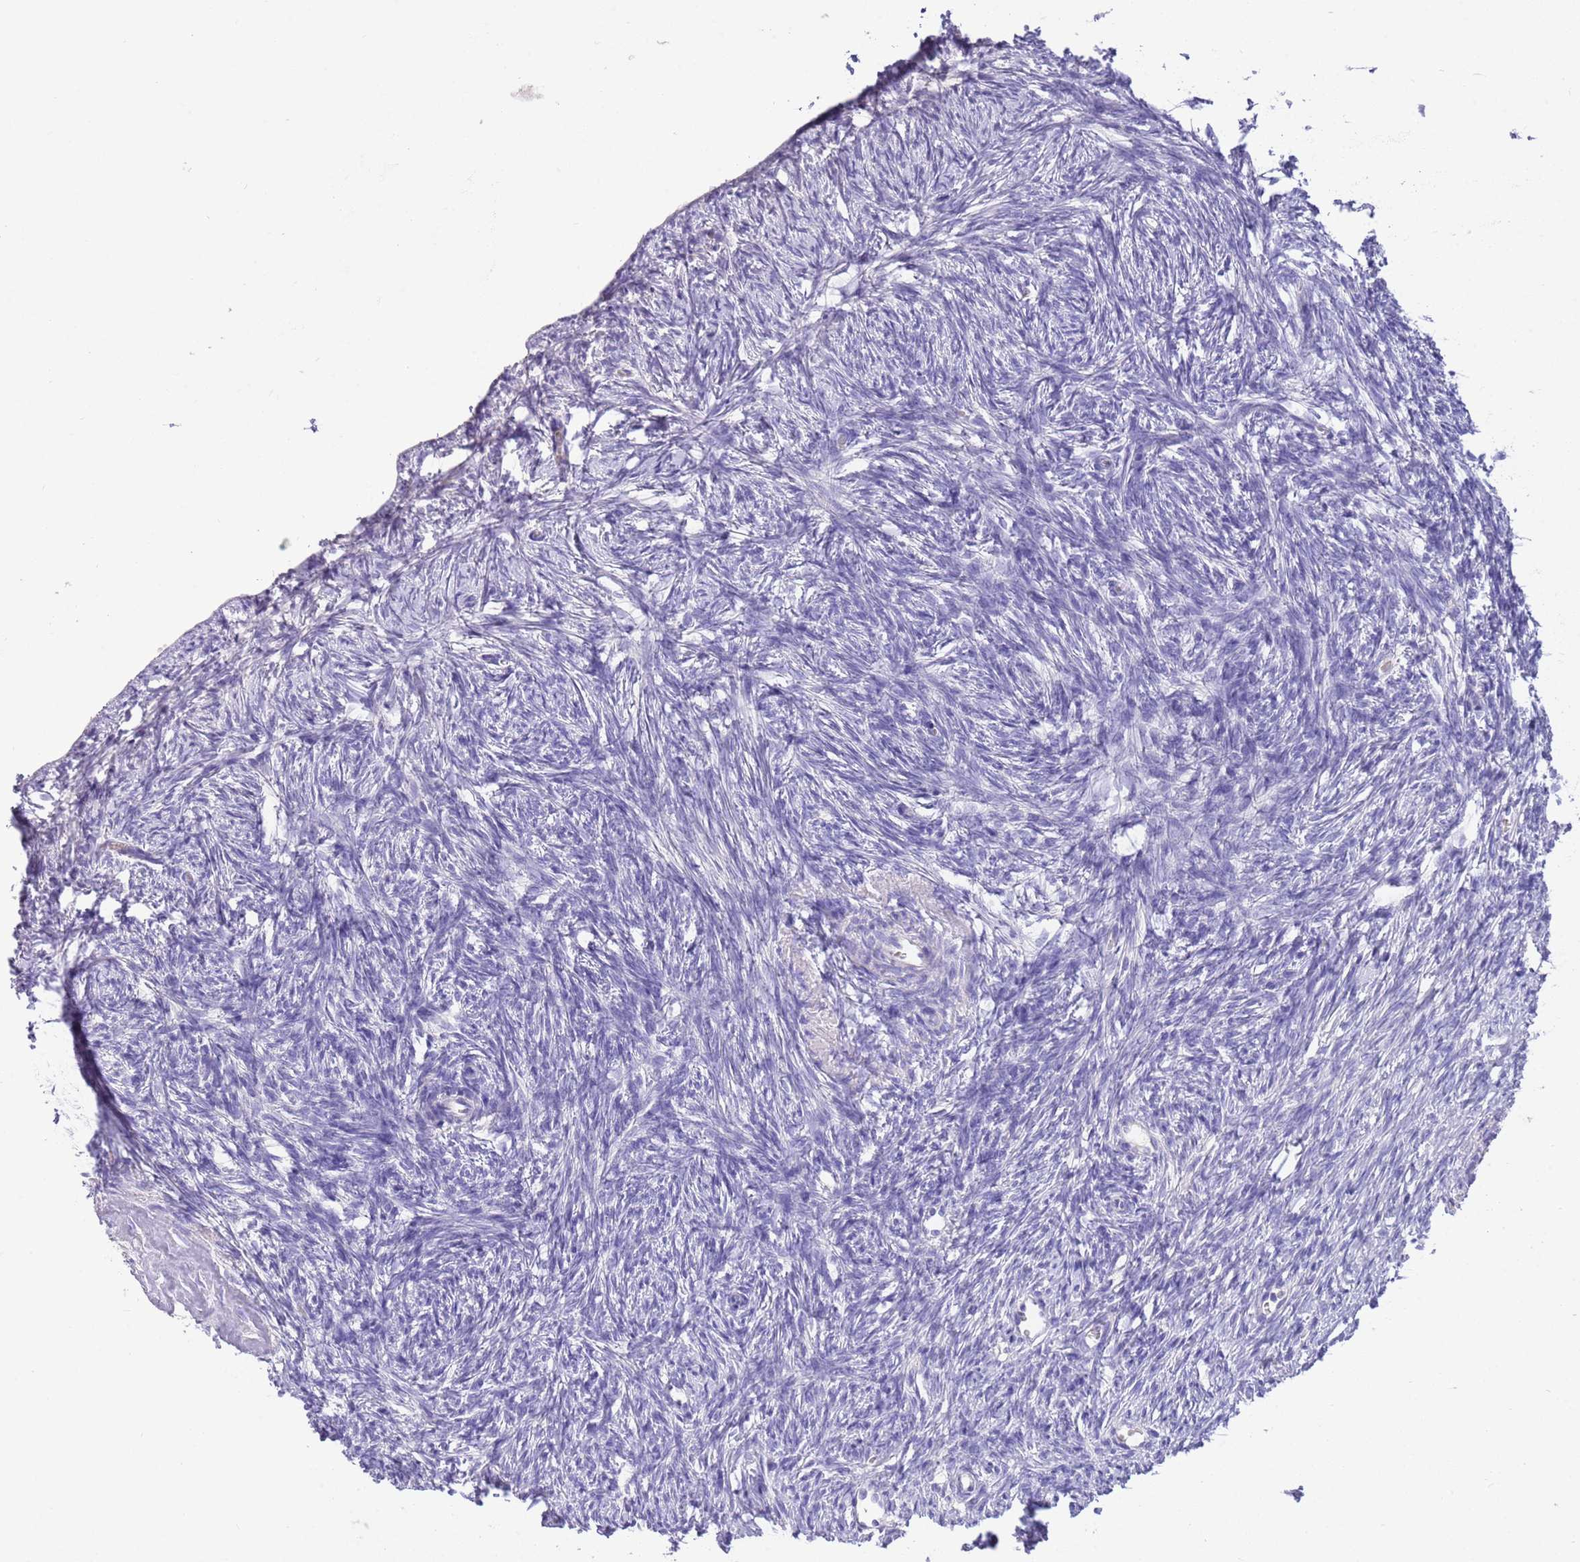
{"staining": {"intensity": "negative", "quantity": "none", "location": "none"}, "tissue": "ovary", "cell_type": "Follicle cells", "image_type": "normal", "snomed": [{"axis": "morphology", "description": "Normal tissue, NOS"}, {"axis": "topography", "description": "Ovary"}], "caption": "An immunohistochemistry photomicrograph of normal ovary is shown. There is no staining in follicle cells of ovary.", "gene": "SFTPA1", "patient": {"sex": "female", "age": 51}}